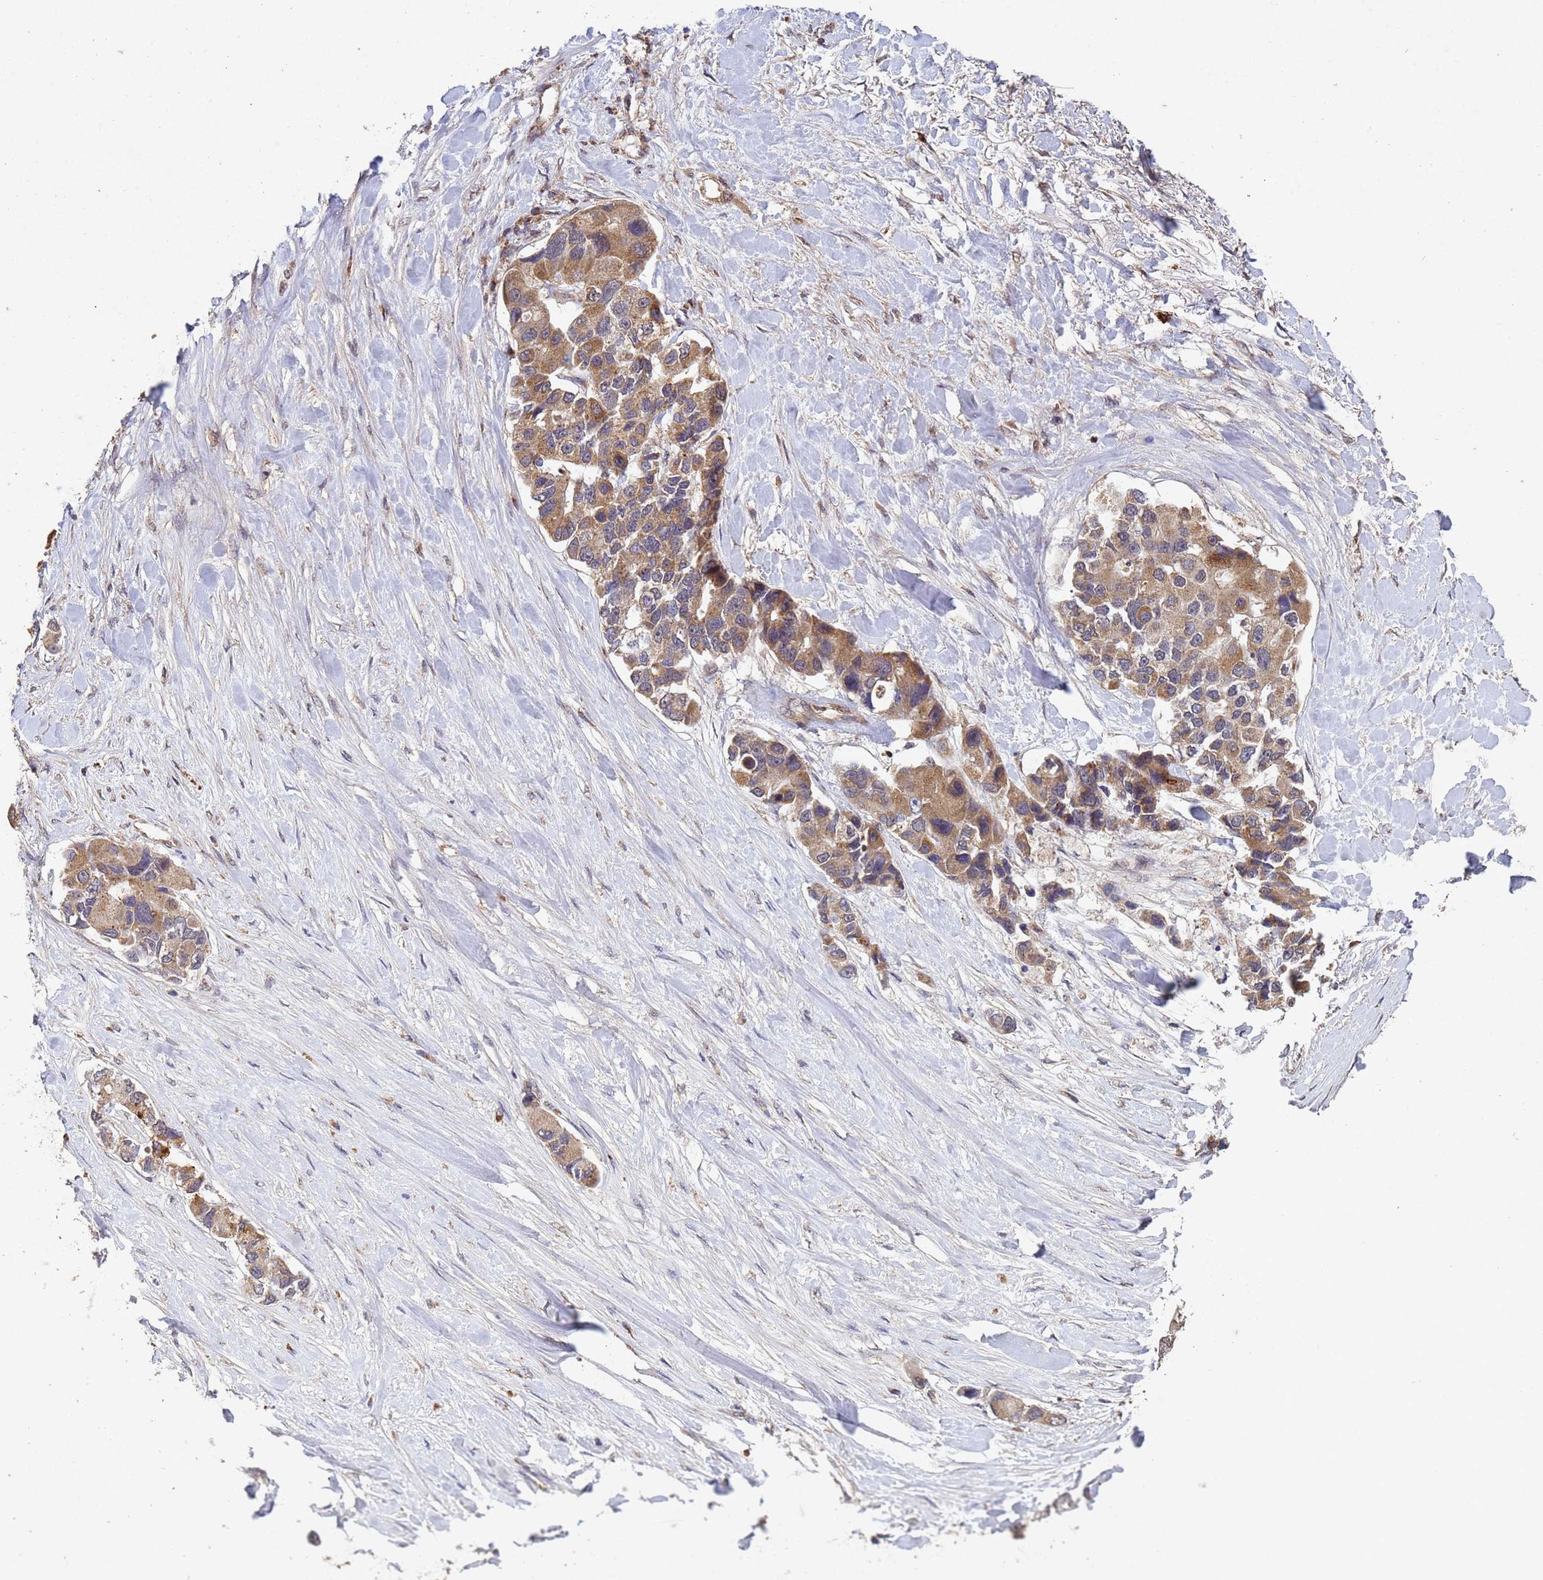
{"staining": {"intensity": "moderate", "quantity": ">75%", "location": "cytoplasmic/membranous"}, "tissue": "lung cancer", "cell_type": "Tumor cells", "image_type": "cancer", "snomed": [{"axis": "morphology", "description": "Adenocarcinoma, NOS"}, {"axis": "topography", "description": "Lung"}], "caption": "Protein expression analysis of lung cancer displays moderate cytoplasmic/membranous expression in approximately >75% of tumor cells.", "gene": "FASTKD1", "patient": {"sex": "female", "age": 54}}